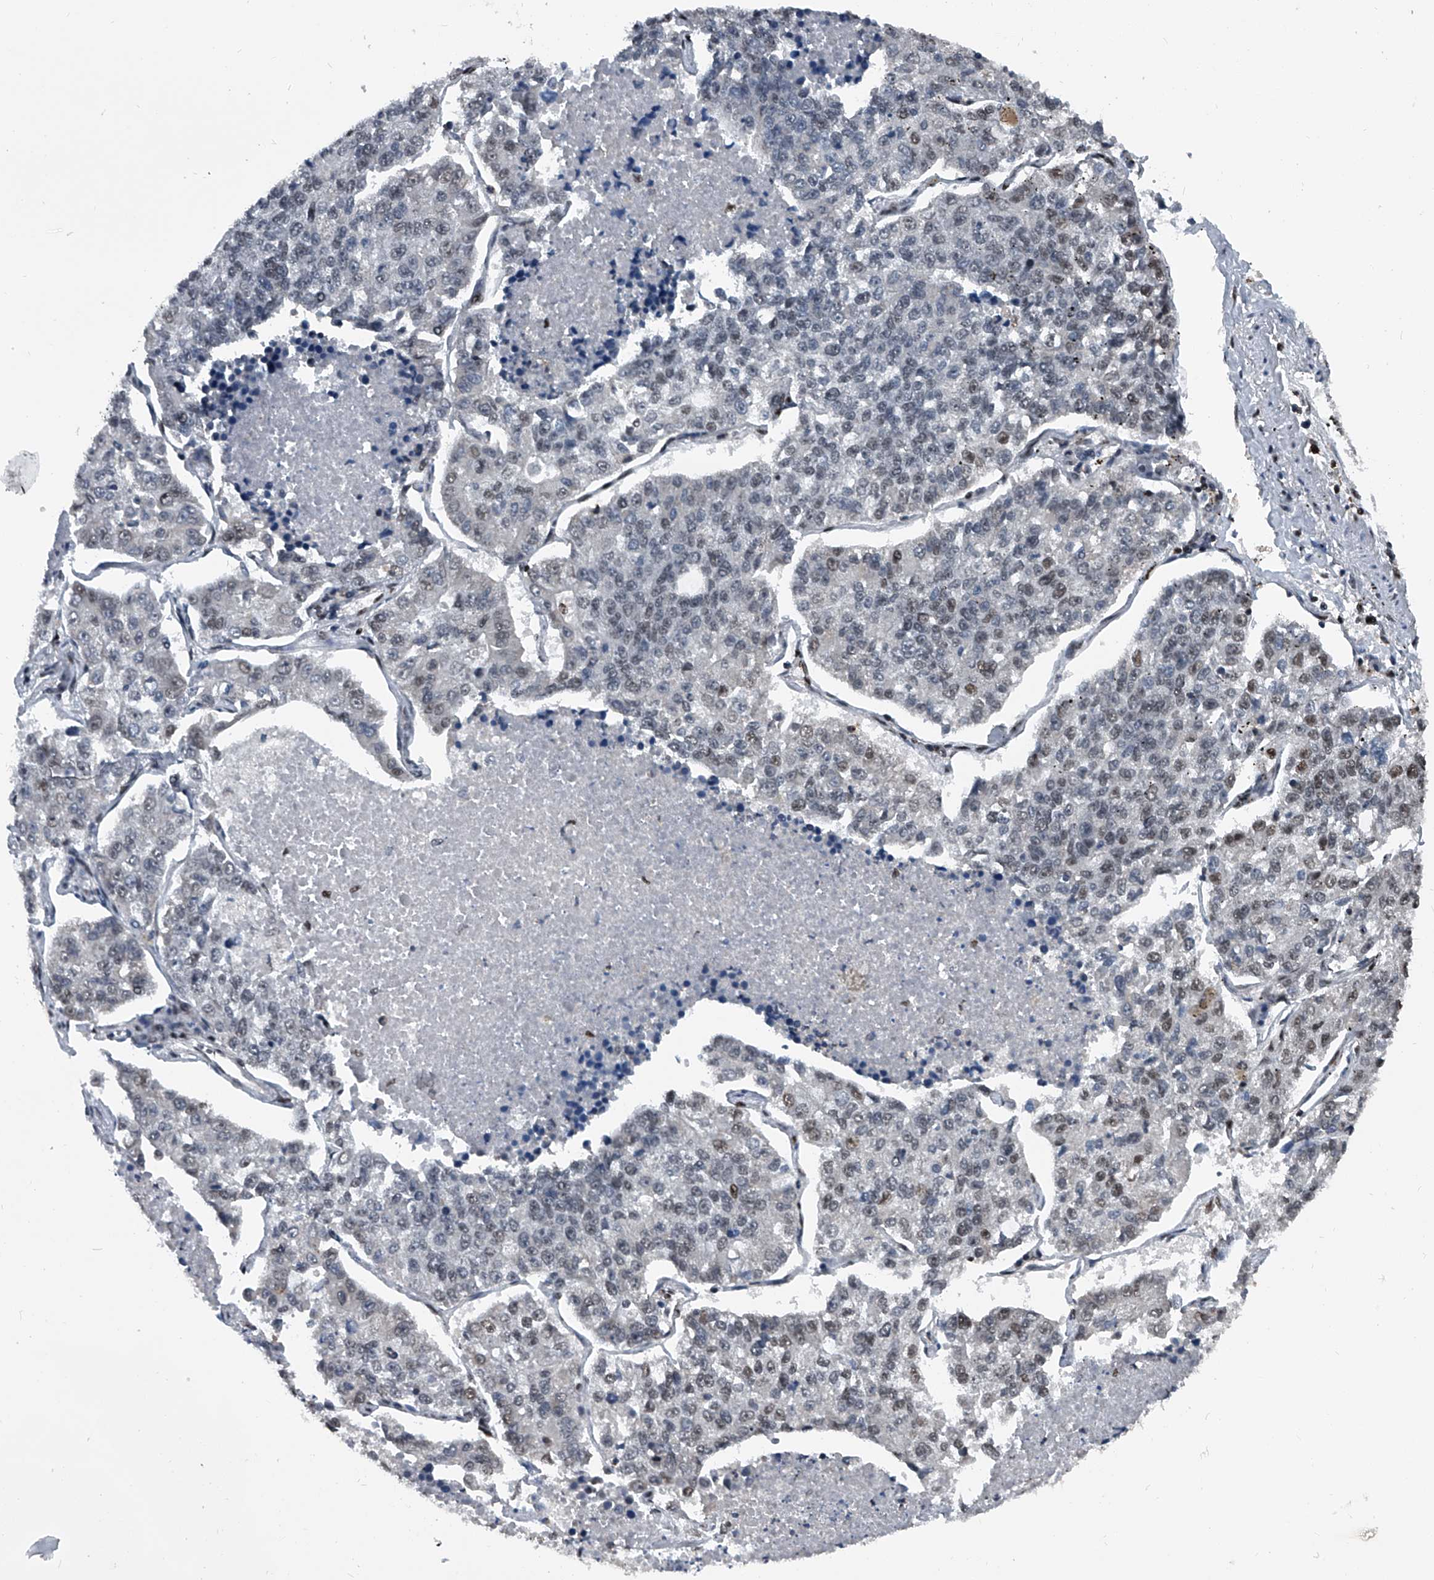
{"staining": {"intensity": "weak", "quantity": "<25%", "location": "nuclear"}, "tissue": "lung cancer", "cell_type": "Tumor cells", "image_type": "cancer", "snomed": [{"axis": "morphology", "description": "Adenocarcinoma, NOS"}, {"axis": "topography", "description": "Lung"}], "caption": "High power microscopy micrograph of an IHC histopathology image of lung cancer, revealing no significant positivity in tumor cells. (Stains: DAB (3,3'-diaminobenzidine) immunohistochemistry (IHC) with hematoxylin counter stain, Microscopy: brightfield microscopy at high magnification).", "gene": "FKBP5", "patient": {"sex": "male", "age": 49}}